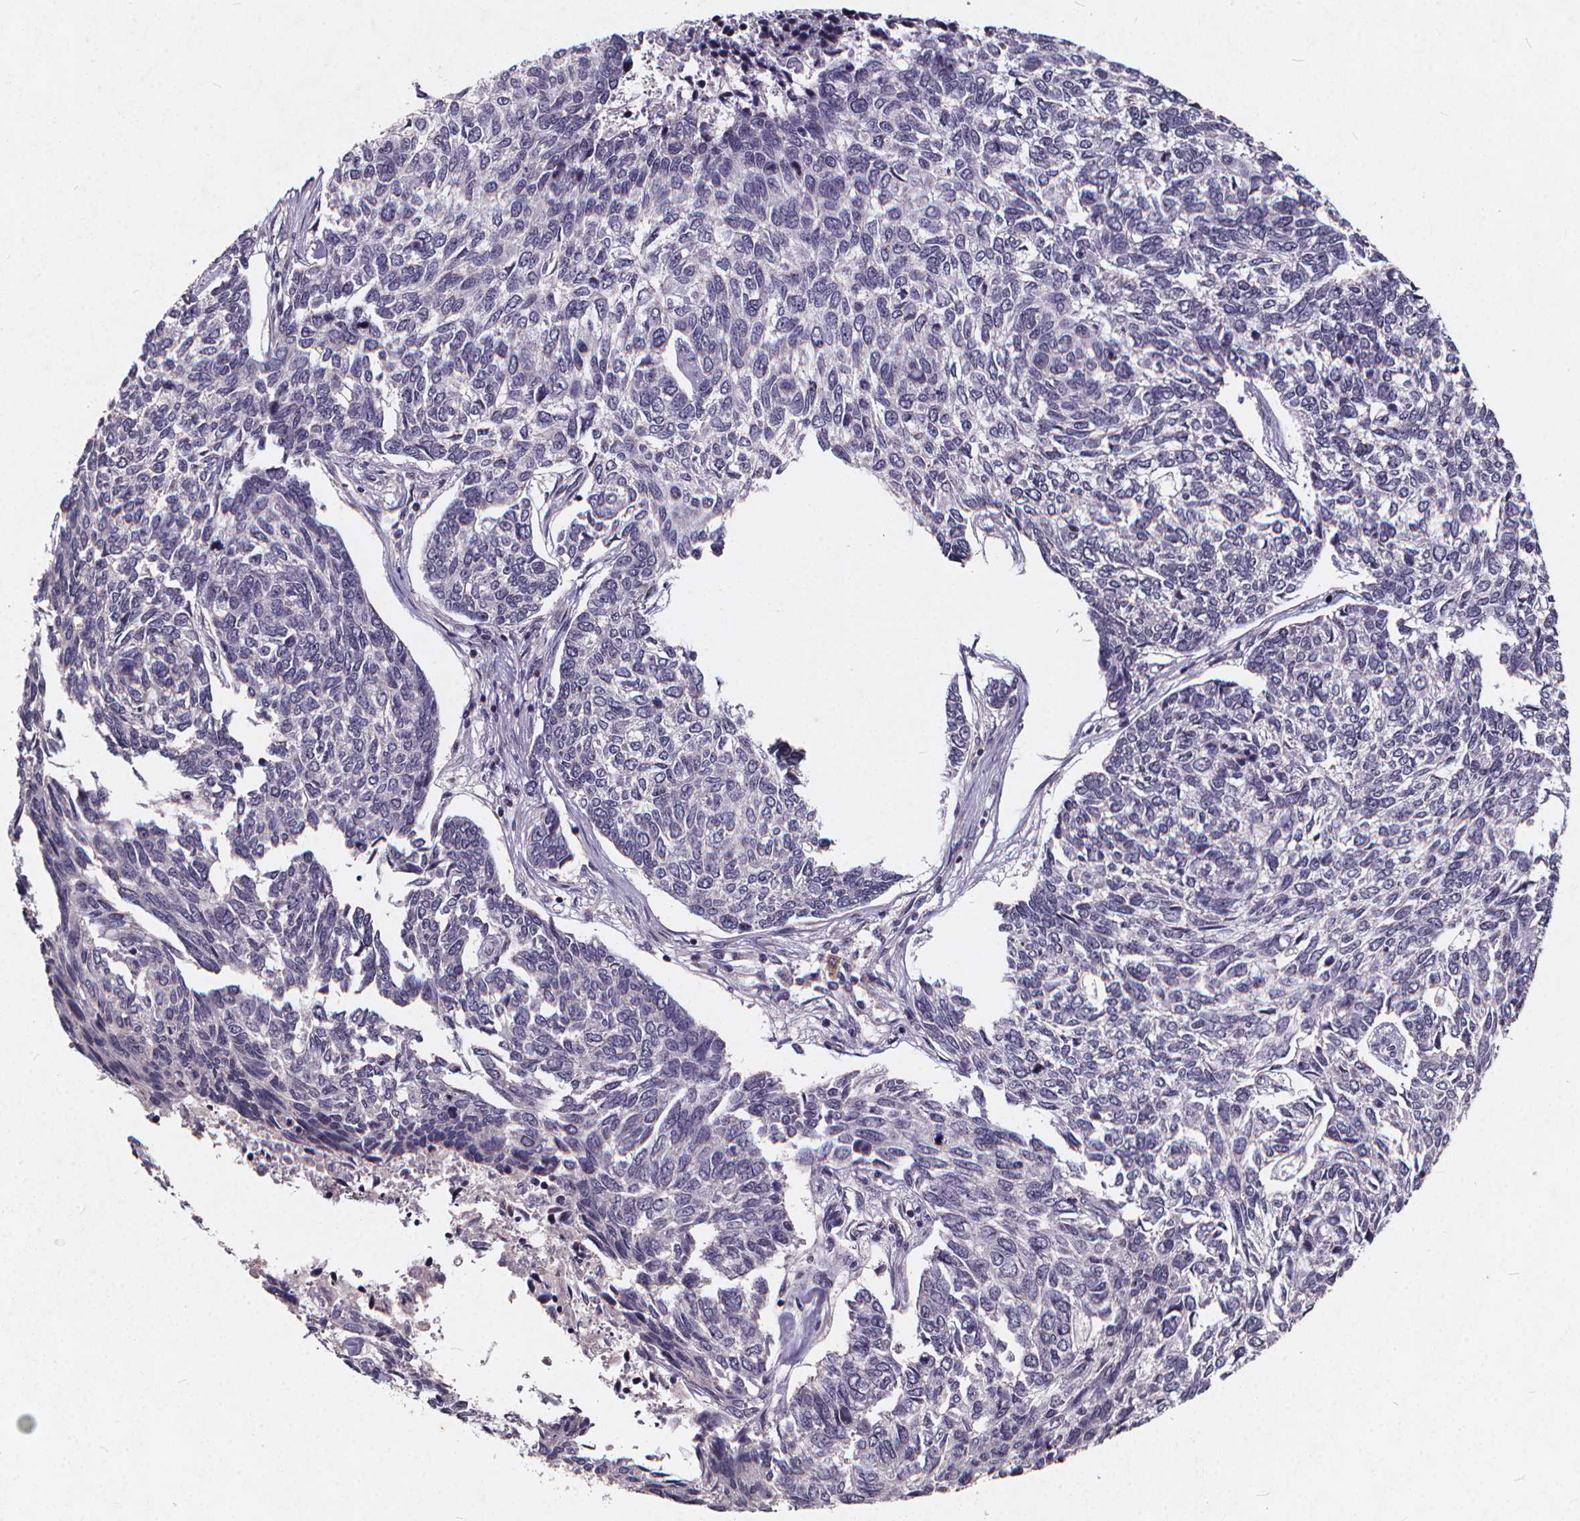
{"staining": {"intensity": "negative", "quantity": "none", "location": "none"}, "tissue": "skin cancer", "cell_type": "Tumor cells", "image_type": "cancer", "snomed": [{"axis": "morphology", "description": "Basal cell carcinoma"}, {"axis": "topography", "description": "Skin"}], "caption": "Skin cancer was stained to show a protein in brown. There is no significant positivity in tumor cells. (Stains: DAB (3,3'-diaminobenzidine) IHC with hematoxylin counter stain, Microscopy: brightfield microscopy at high magnification).", "gene": "TSPAN14", "patient": {"sex": "female", "age": 65}}